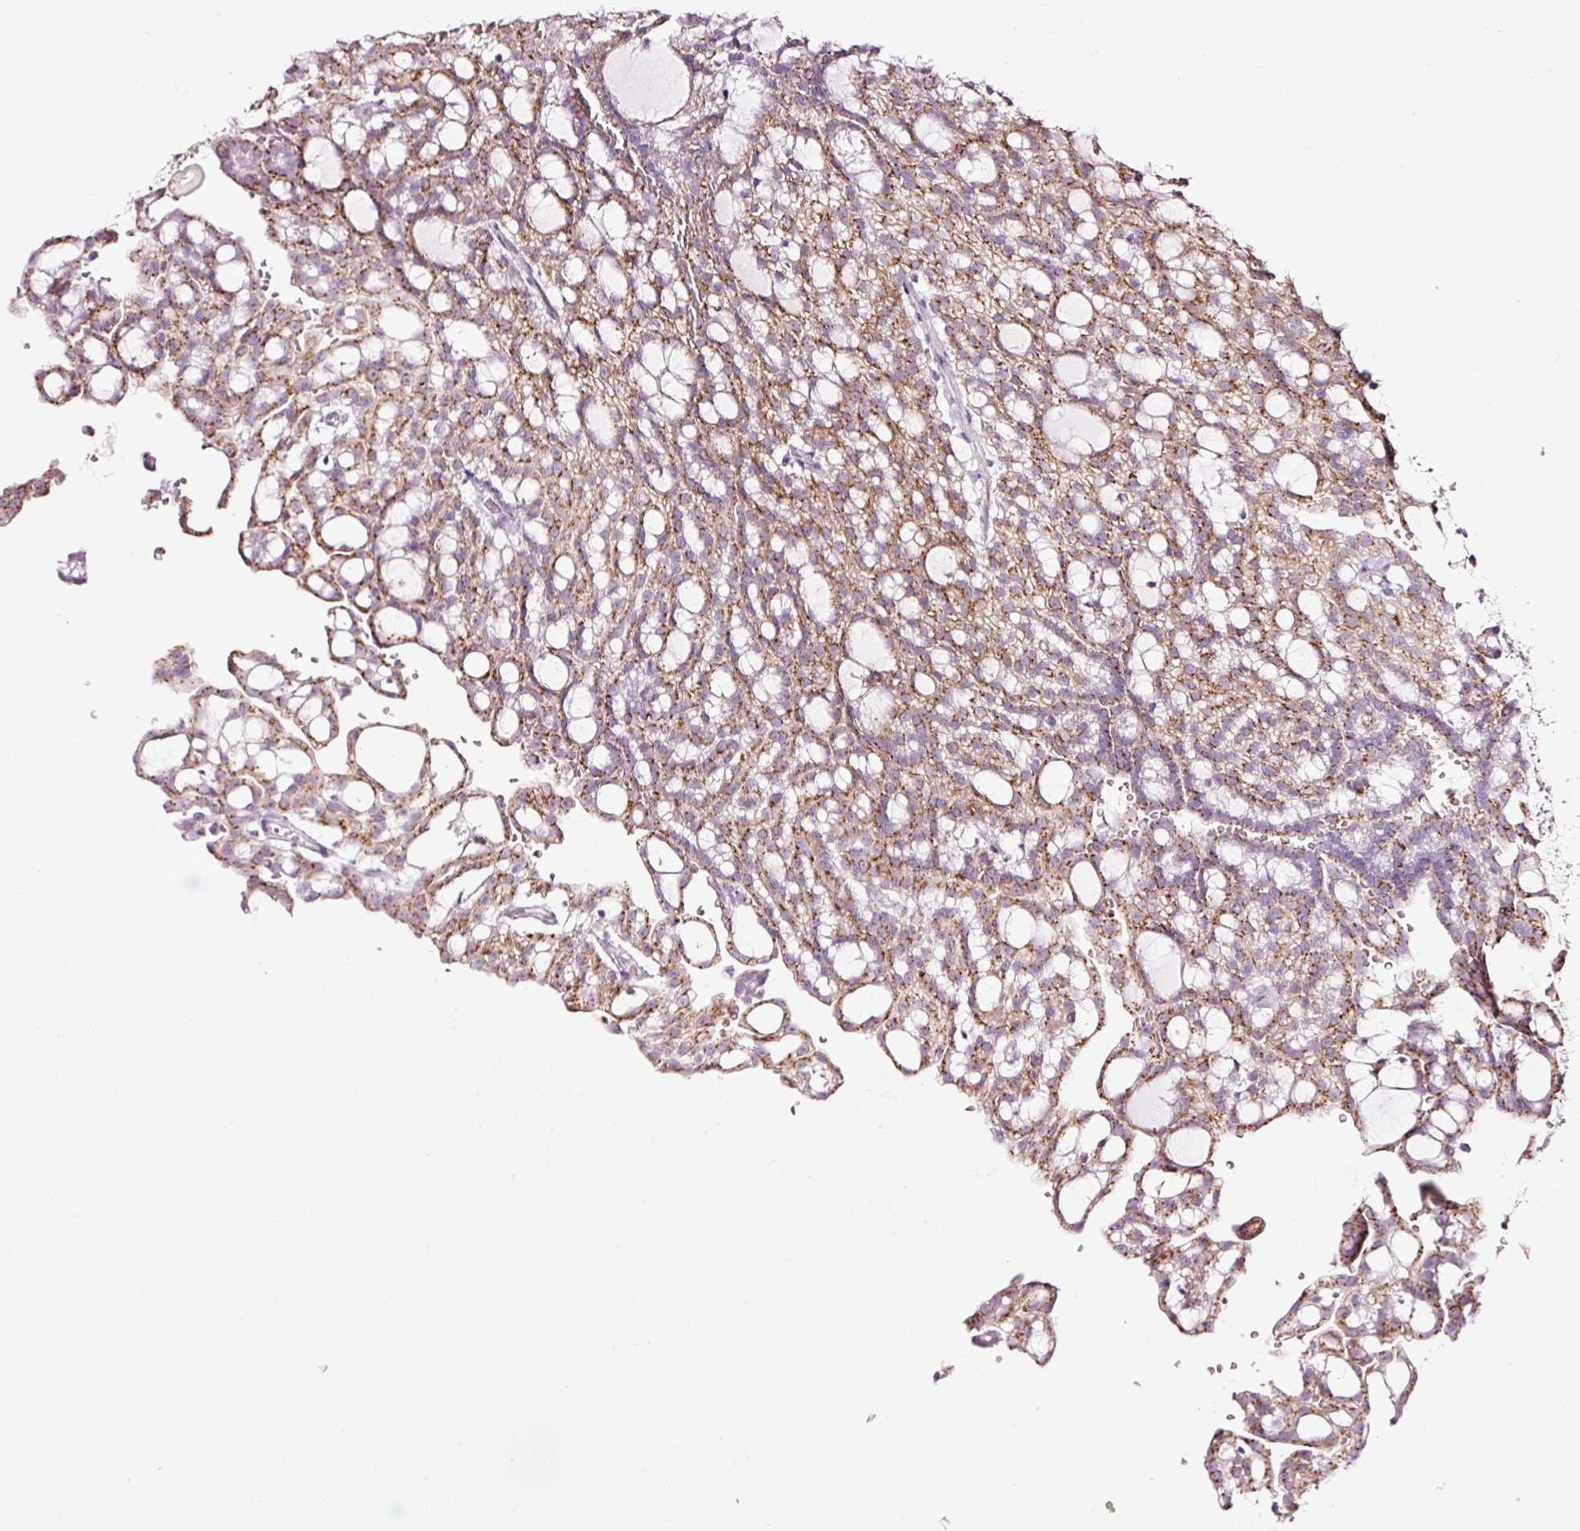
{"staining": {"intensity": "moderate", "quantity": ">75%", "location": "cytoplasmic/membranous"}, "tissue": "renal cancer", "cell_type": "Tumor cells", "image_type": "cancer", "snomed": [{"axis": "morphology", "description": "Adenocarcinoma, NOS"}, {"axis": "topography", "description": "Kidney"}], "caption": "Immunohistochemistry image of renal cancer stained for a protein (brown), which reveals medium levels of moderate cytoplasmic/membranous staining in about >75% of tumor cells.", "gene": "SDF4", "patient": {"sex": "male", "age": 63}}